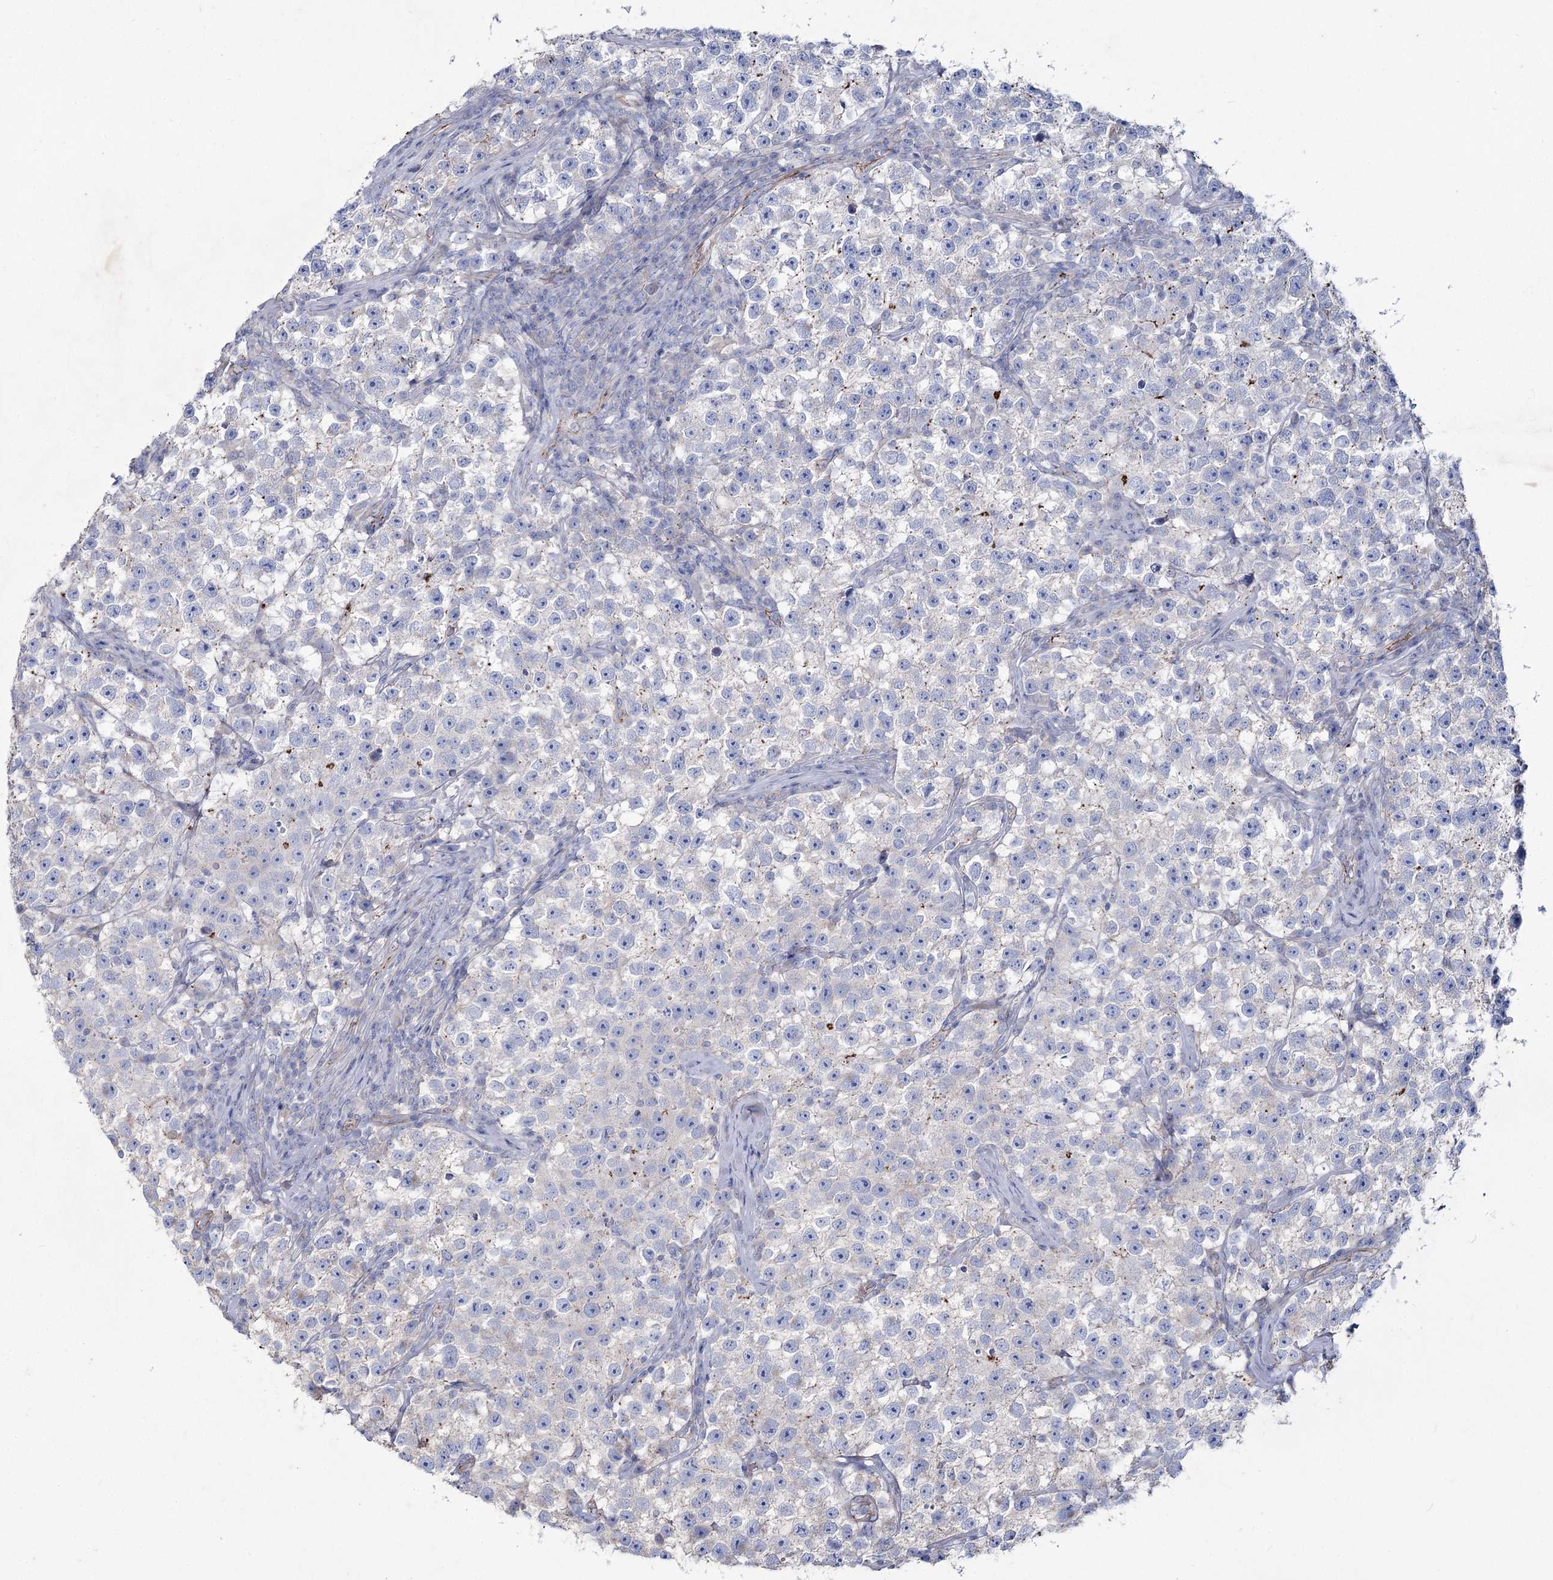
{"staining": {"intensity": "negative", "quantity": "none", "location": "none"}, "tissue": "testis cancer", "cell_type": "Tumor cells", "image_type": "cancer", "snomed": [{"axis": "morphology", "description": "Seminoma, NOS"}, {"axis": "topography", "description": "Testis"}], "caption": "A high-resolution image shows immunohistochemistry (IHC) staining of testis cancer (seminoma), which displays no significant positivity in tumor cells.", "gene": "LDLRAD3", "patient": {"sex": "male", "age": 22}}